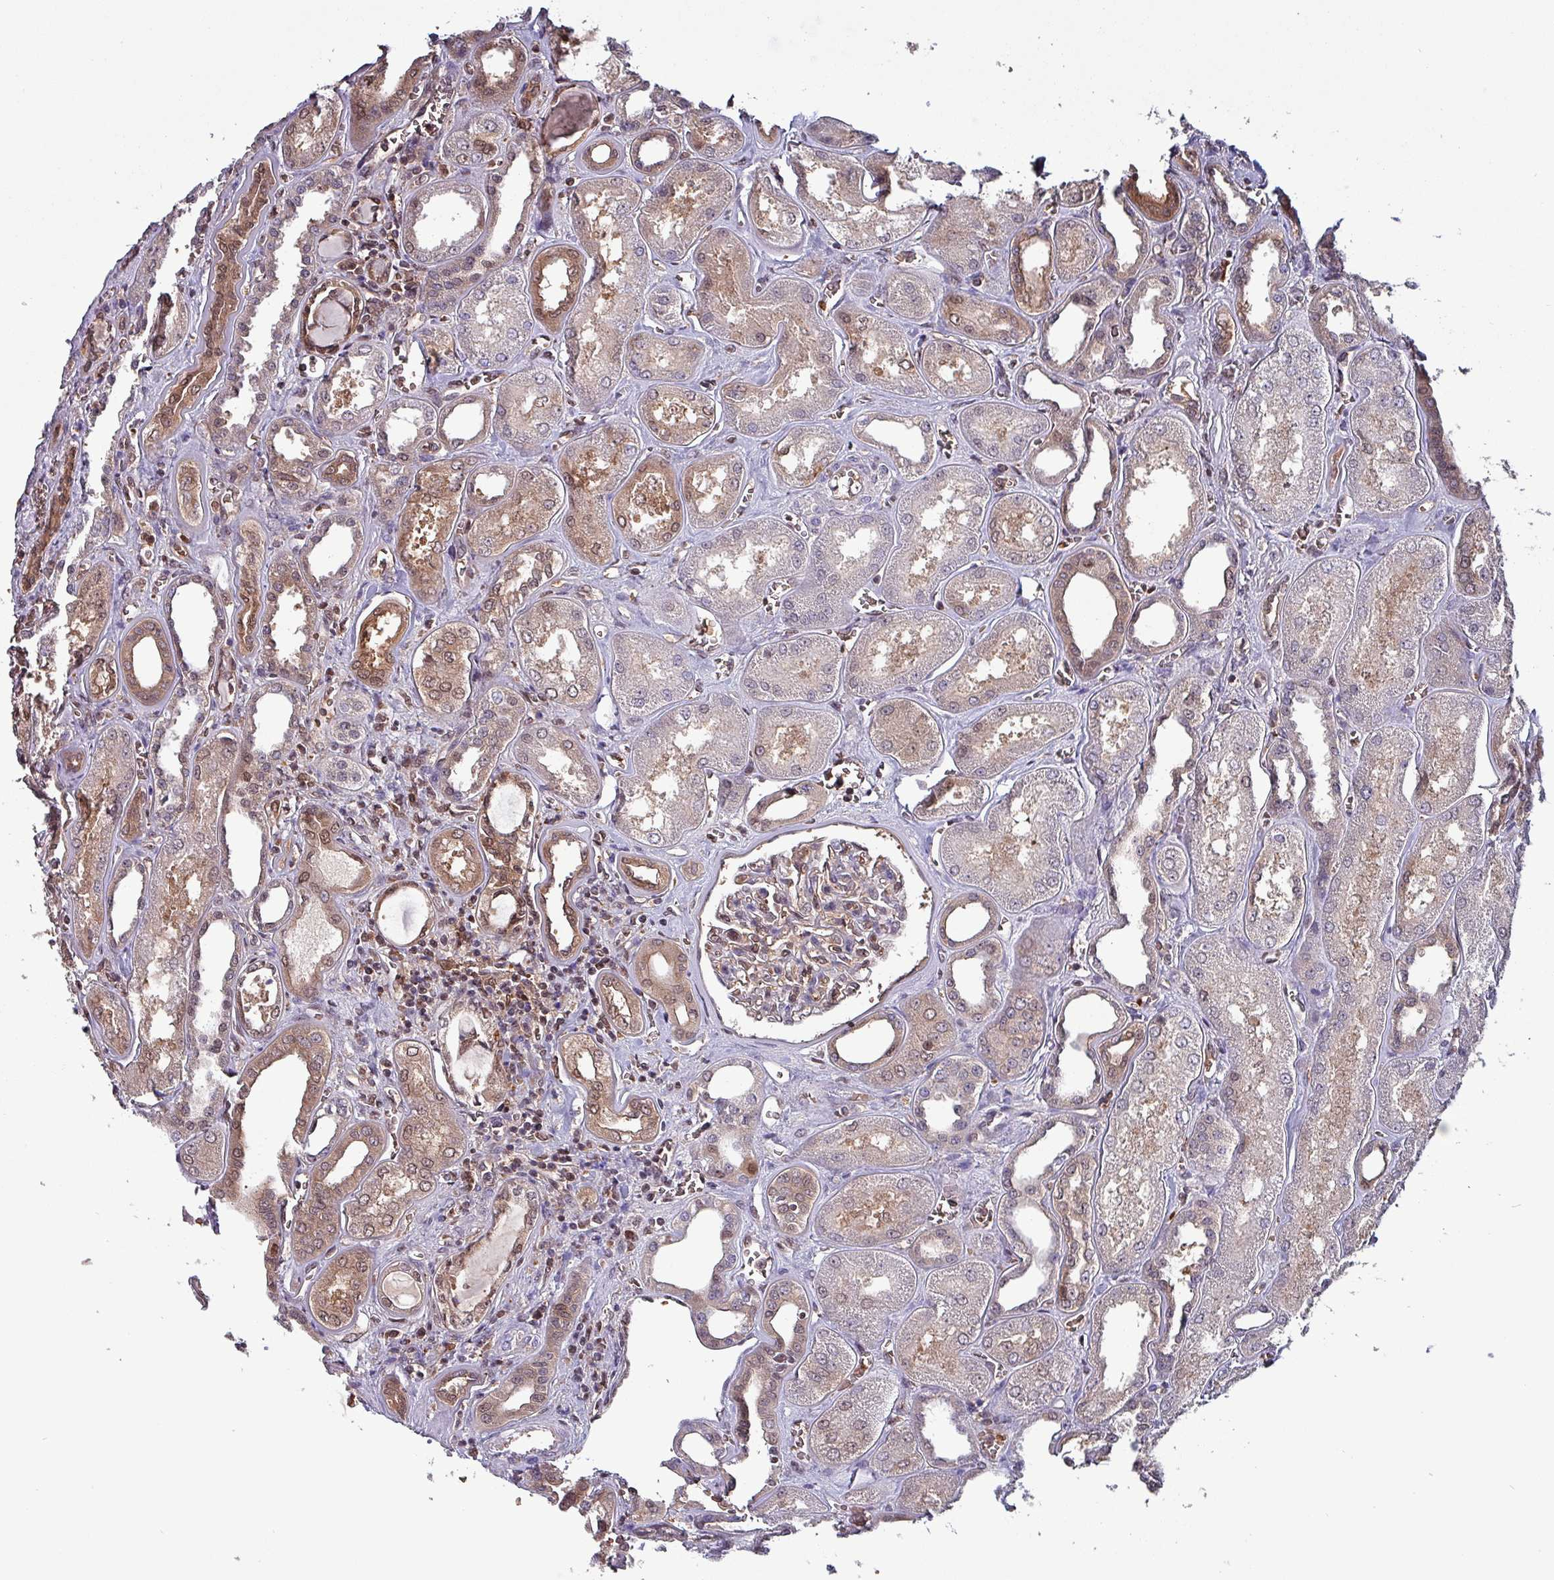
{"staining": {"intensity": "moderate", "quantity": "<25%", "location": "cytoplasmic/membranous,nuclear"}, "tissue": "kidney", "cell_type": "Cells in glomeruli", "image_type": "normal", "snomed": [{"axis": "morphology", "description": "Normal tissue, NOS"}, {"axis": "morphology", "description": "Adenocarcinoma, NOS"}, {"axis": "topography", "description": "Kidney"}], "caption": "Human kidney stained for a protein (brown) displays moderate cytoplasmic/membranous,nuclear positive staining in about <25% of cells in glomeruli.", "gene": "PSMB8", "patient": {"sex": "female", "age": 68}}